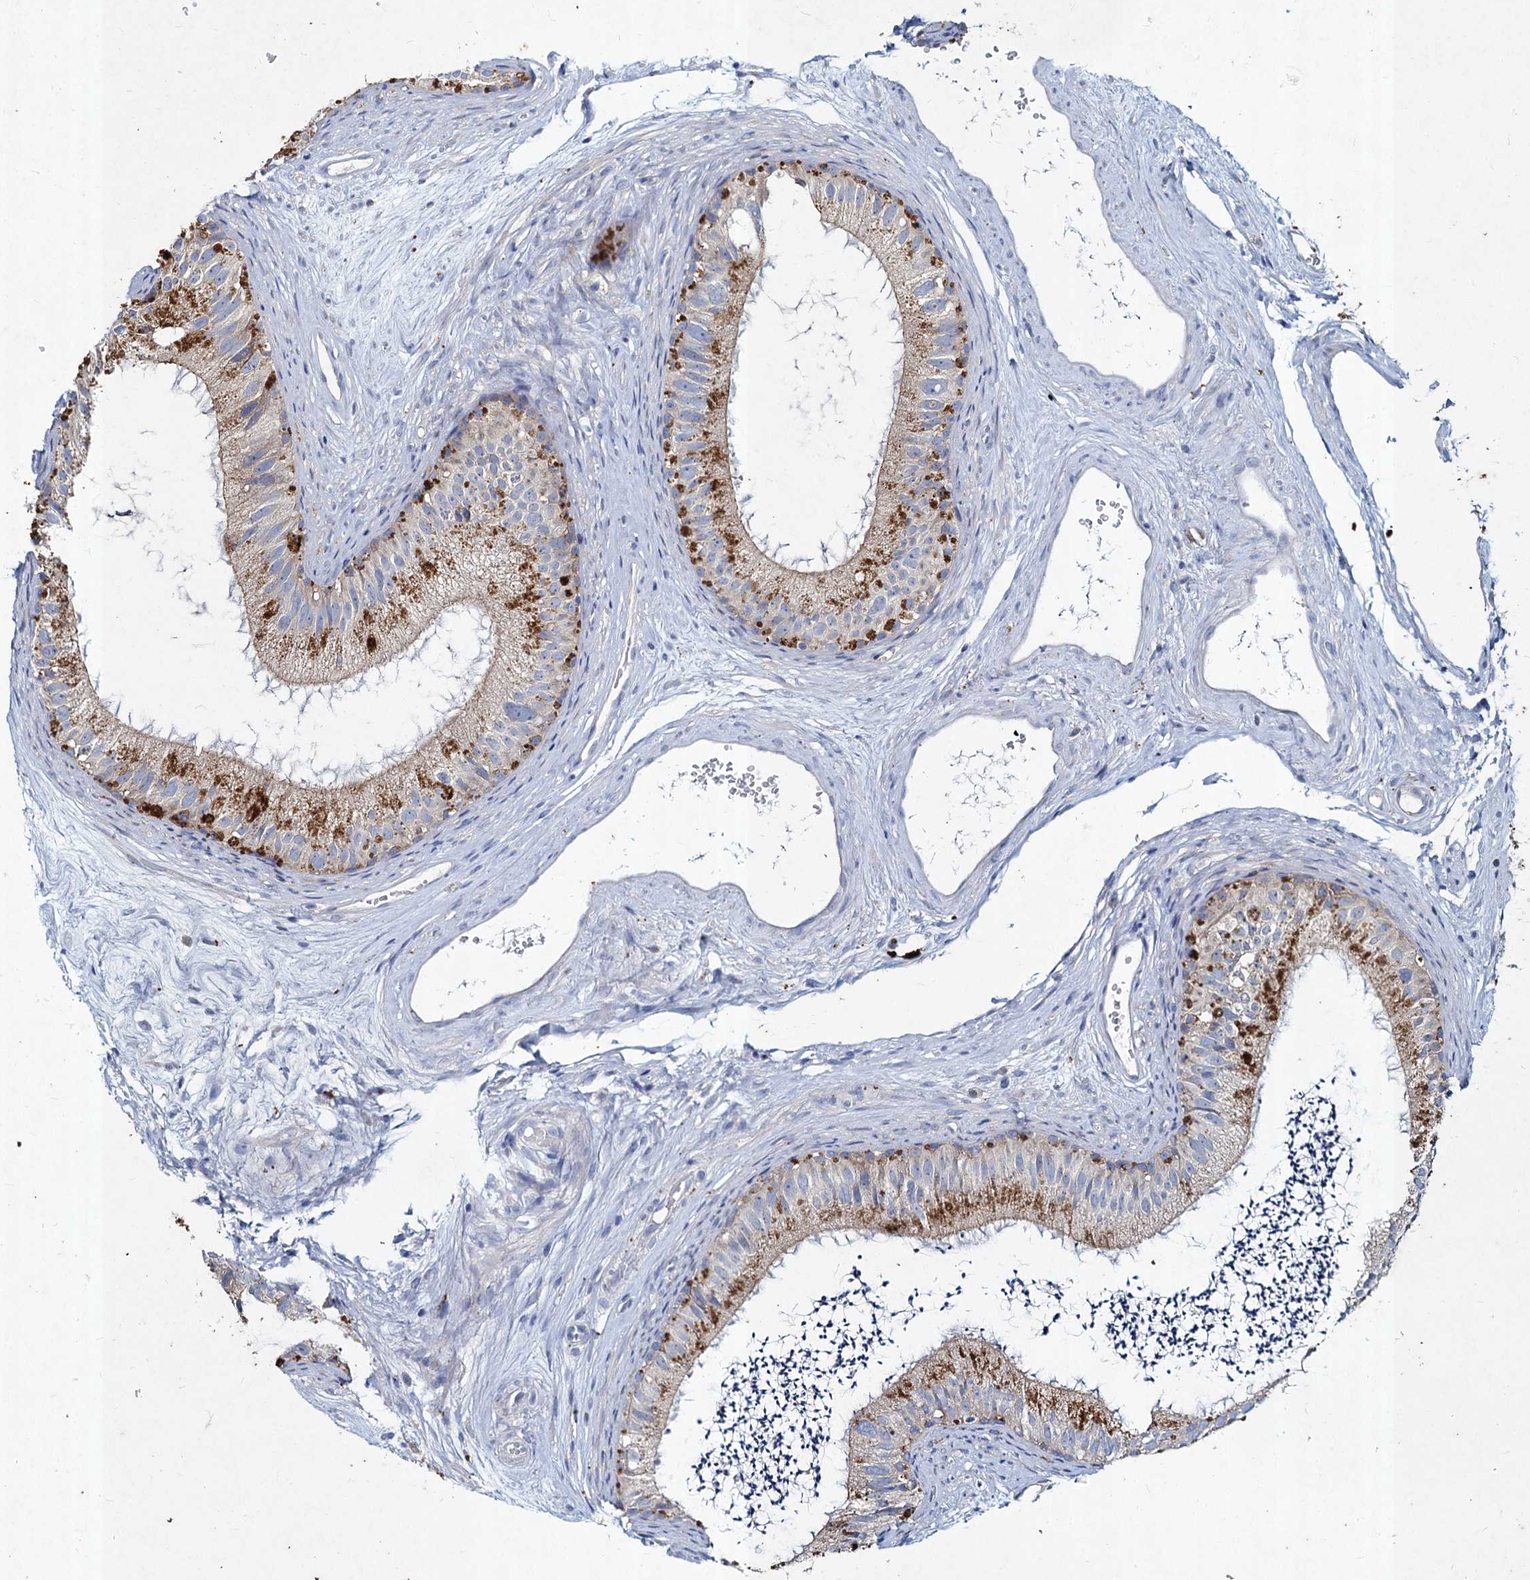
{"staining": {"intensity": "moderate", "quantity": "25%-75%", "location": "cytoplasmic/membranous"}, "tissue": "epididymis", "cell_type": "Glandular cells", "image_type": "normal", "snomed": [{"axis": "morphology", "description": "Normal tissue, NOS"}, {"axis": "topography", "description": "Epididymis"}], "caption": "About 25%-75% of glandular cells in normal human epididymis reveal moderate cytoplasmic/membranous protein positivity as visualized by brown immunohistochemical staining.", "gene": "TMX2", "patient": {"sex": "male", "age": 77}}